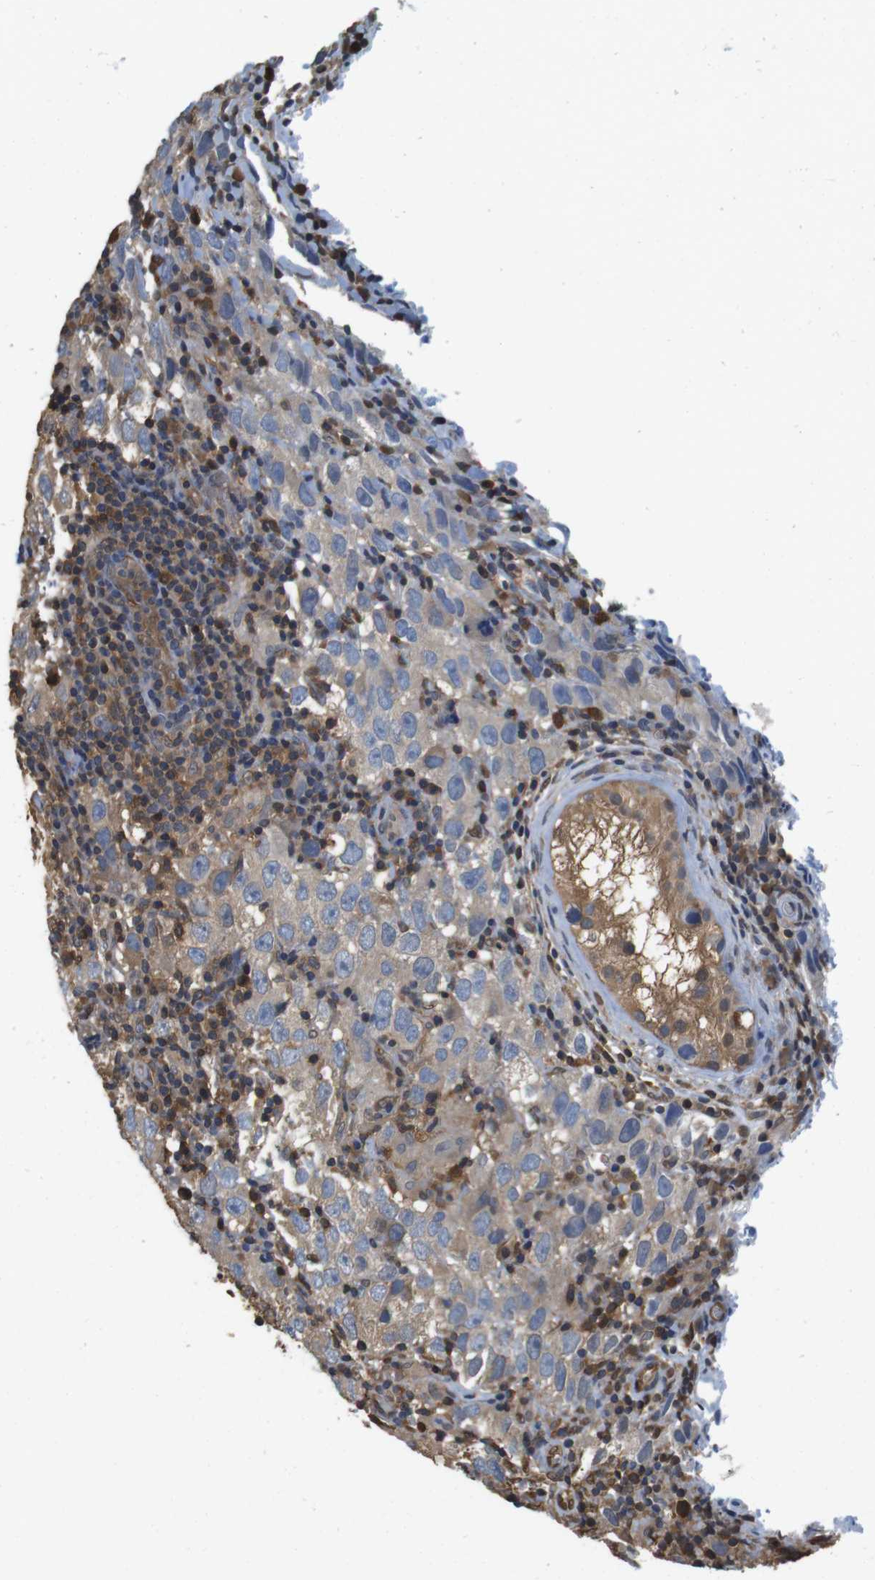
{"staining": {"intensity": "weak", "quantity": ">75%", "location": "cytoplasmic/membranous"}, "tissue": "testis cancer", "cell_type": "Tumor cells", "image_type": "cancer", "snomed": [{"axis": "morphology", "description": "Carcinoma, Embryonal, NOS"}, {"axis": "topography", "description": "Testis"}], "caption": "Embryonal carcinoma (testis) stained for a protein (brown) reveals weak cytoplasmic/membranous positive expression in about >75% of tumor cells.", "gene": "LDHA", "patient": {"sex": "male", "age": 21}}